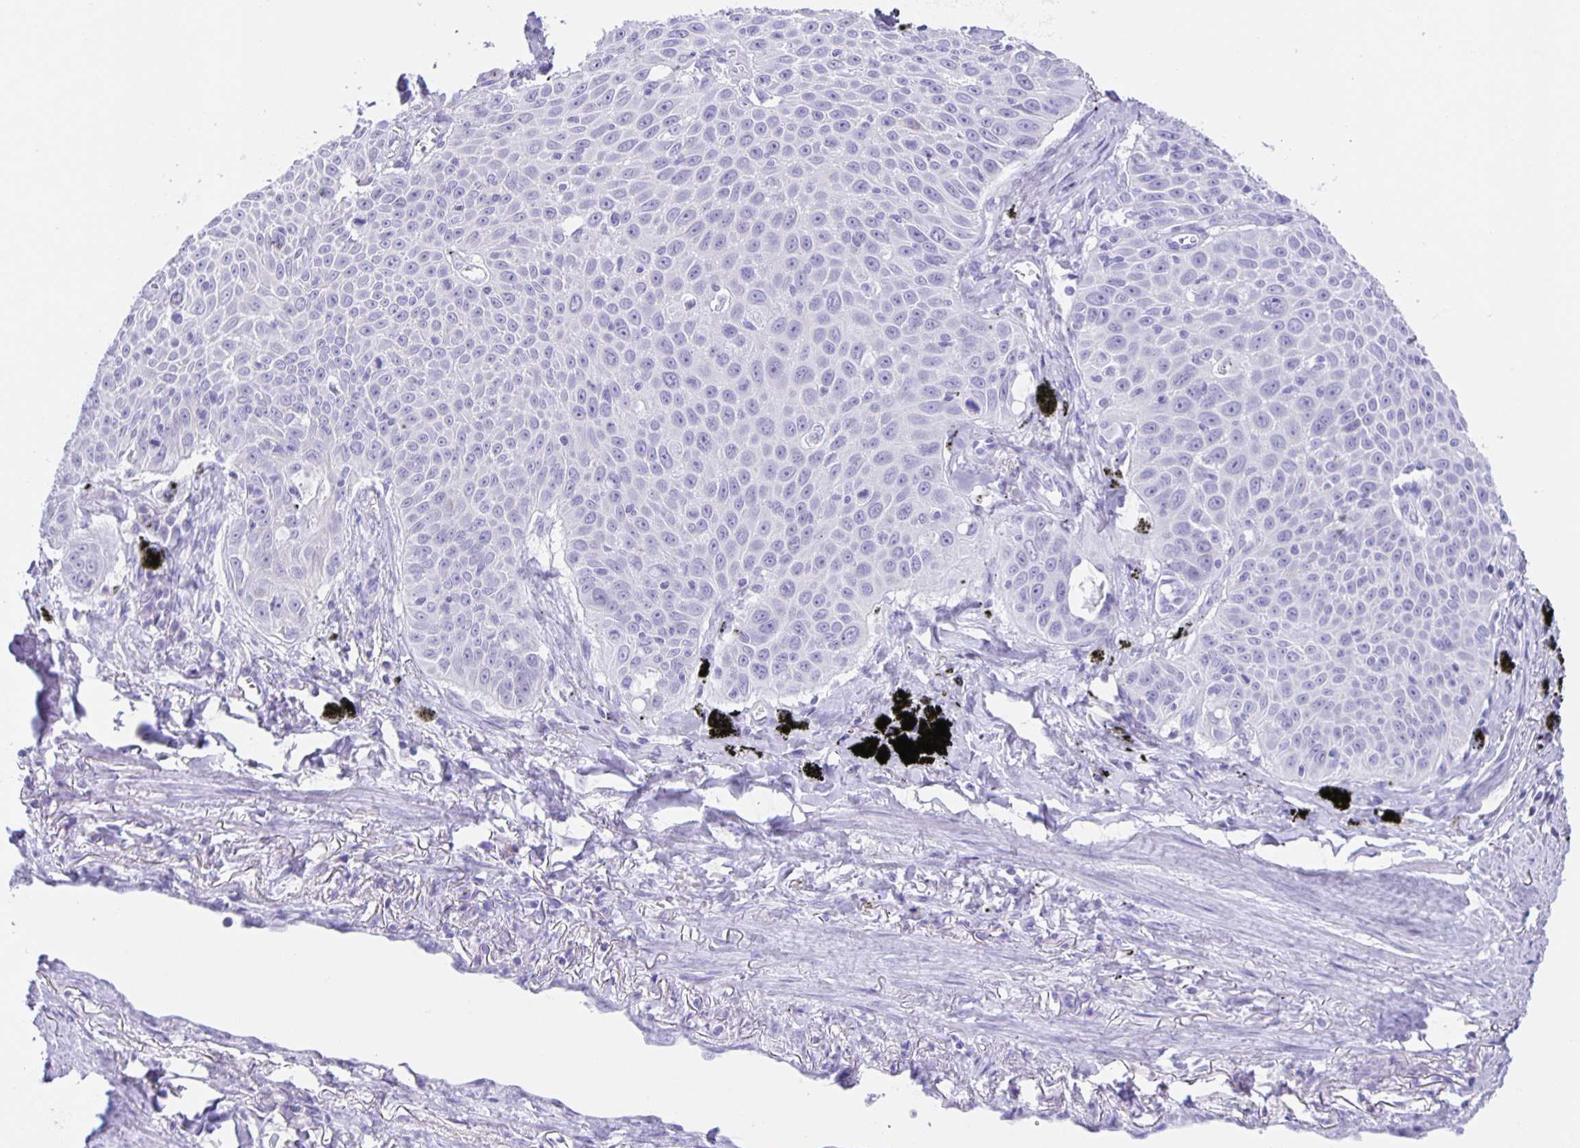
{"staining": {"intensity": "negative", "quantity": "none", "location": "none"}, "tissue": "lung cancer", "cell_type": "Tumor cells", "image_type": "cancer", "snomed": [{"axis": "morphology", "description": "Squamous cell carcinoma, NOS"}, {"axis": "morphology", "description": "Squamous cell carcinoma, metastatic, NOS"}, {"axis": "topography", "description": "Lymph node"}, {"axis": "topography", "description": "Lung"}], "caption": "Immunohistochemistry of human metastatic squamous cell carcinoma (lung) reveals no staining in tumor cells.", "gene": "GUCA2A", "patient": {"sex": "female", "age": 62}}